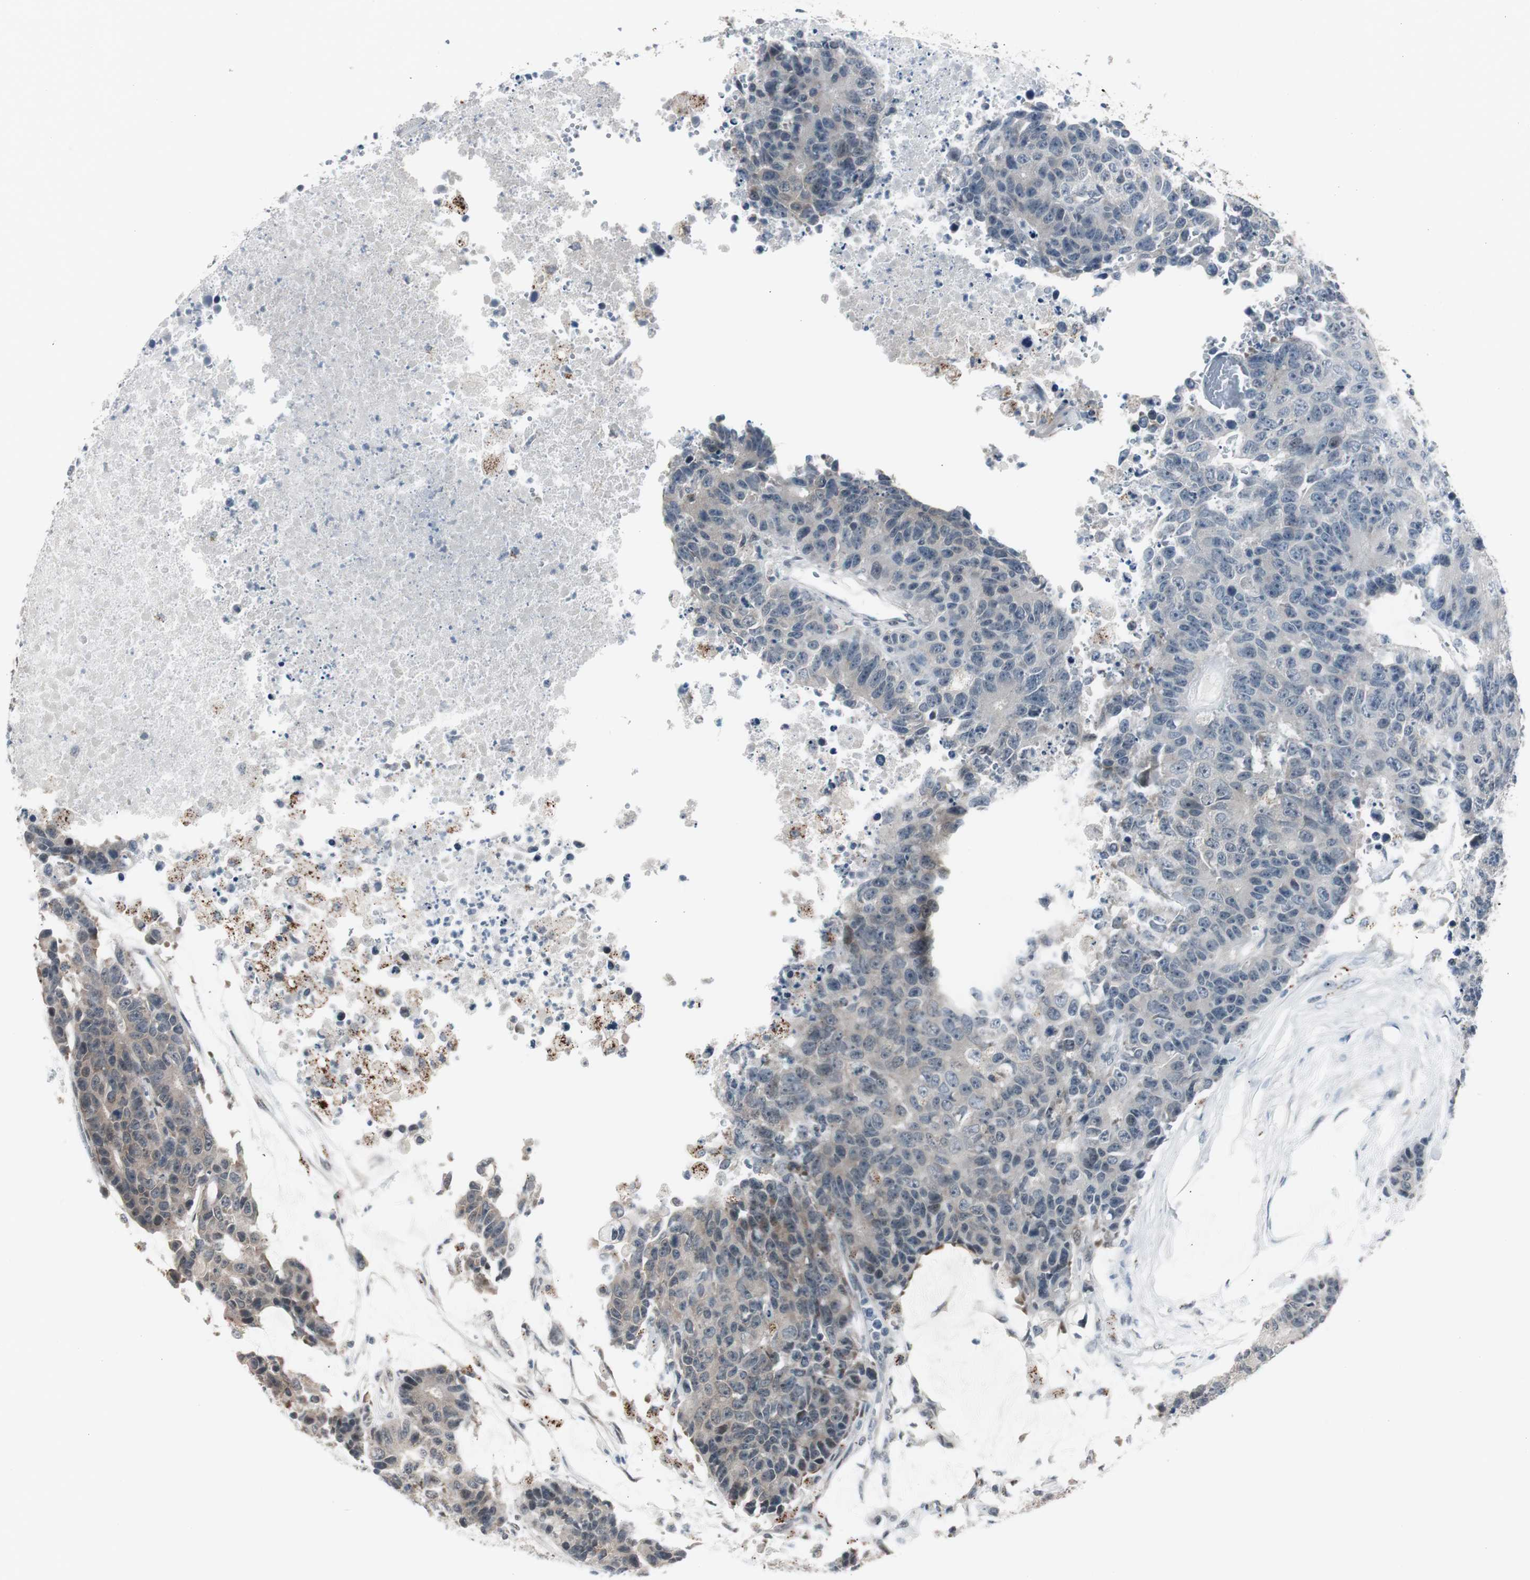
{"staining": {"intensity": "weak", "quantity": "<25%", "location": "cytoplasmic/membranous"}, "tissue": "colorectal cancer", "cell_type": "Tumor cells", "image_type": "cancer", "snomed": [{"axis": "morphology", "description": "Adenocarcinoma, NOS"}, {"axis": "topography", "description": "Colon"}], "caption": "High power microscopy image of an IHC histopathology image of colorectal adenocarcinoma, revealing no significant positivity in tumor cells.", "gene": "BOLA1", "patient": {"sex": "female", "age": 86}}